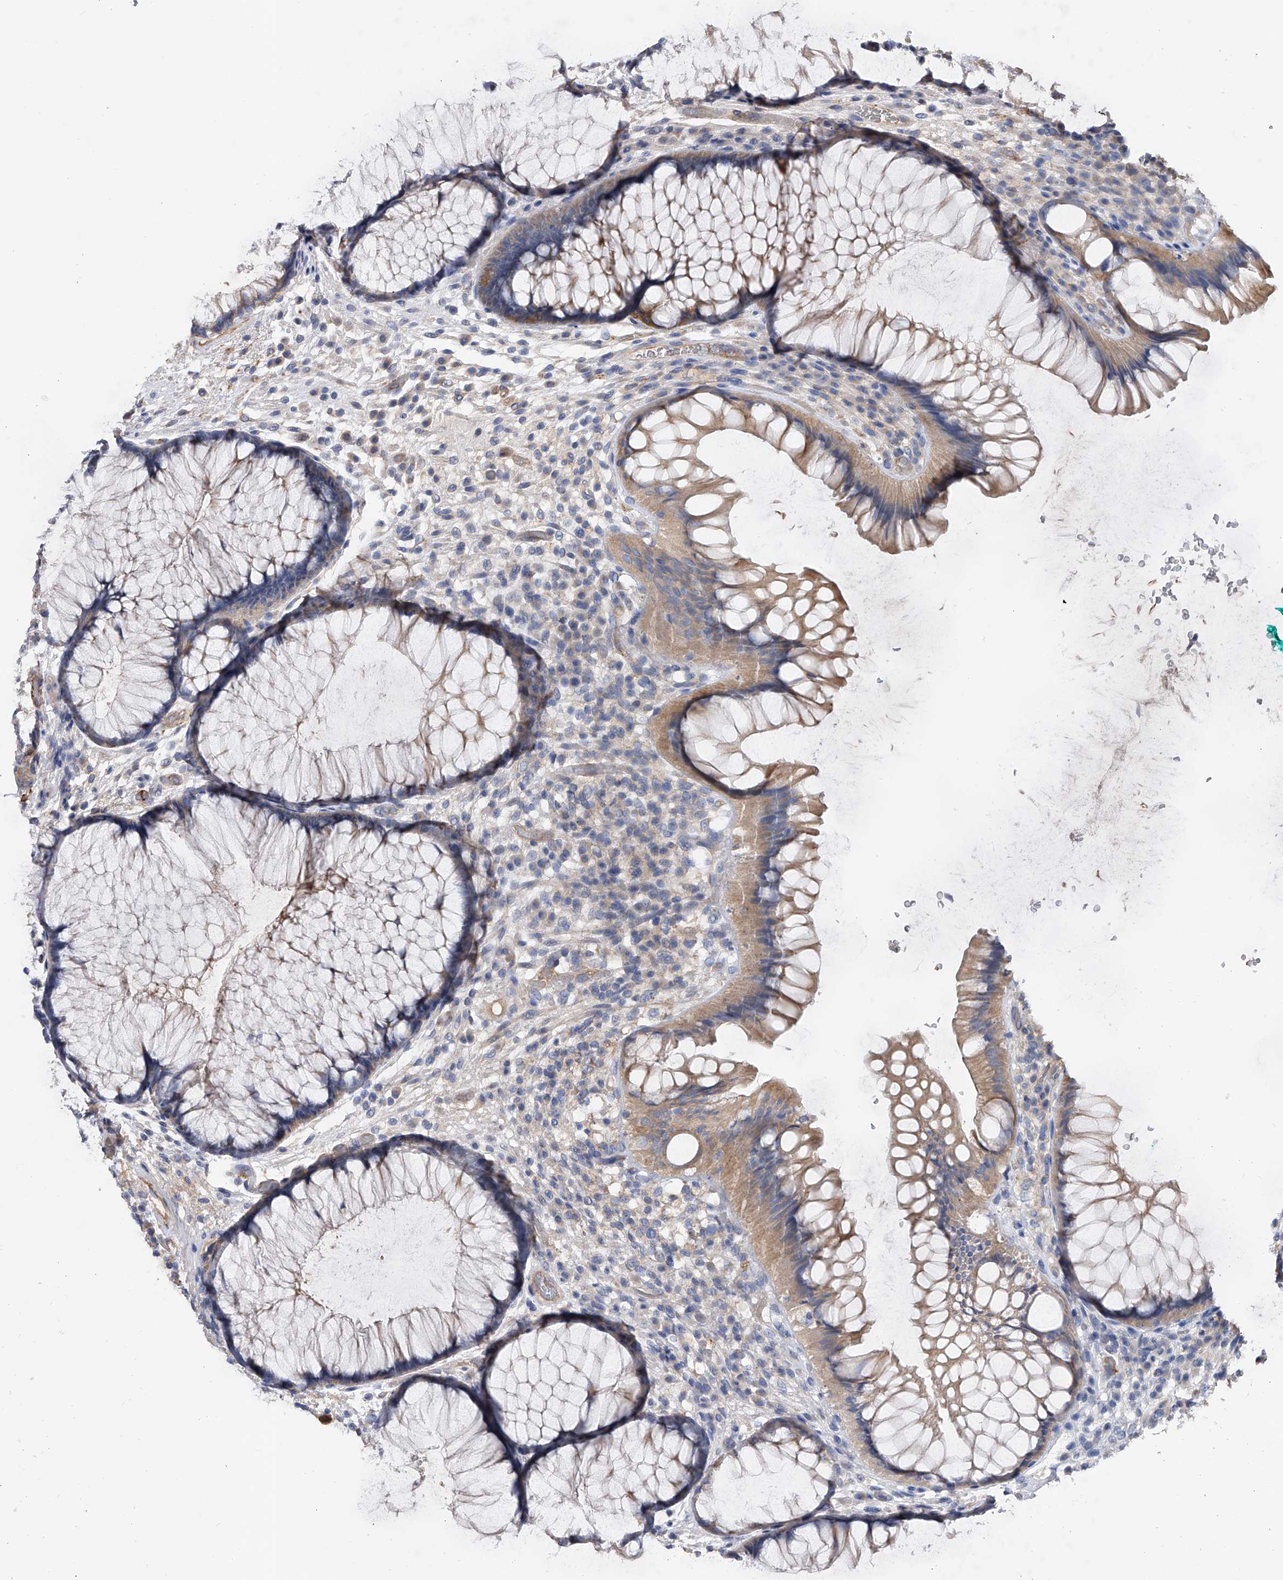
{"staining": {"intensity": "weak", "quantity": ">75%", "location": "cytoplasmic/membranous"}, "tissue": "rectum", "cell_type": "Glandular cells", "image_type": "normal", "snomed": [{"axis": "morphology", "description": "Normal tissue, NOS"}, {"axis": "topography", "description": "Rectum"}], "caption": "Immunohistochemical staining of benign human rectum exhibits low levels of weak cytoplasmic/membranous expression in approximately >75% of glandular cells. (brown staining indicates protein expression, while blue staining denotes nuclei).", "gene": "RWDD2A", "patient": {"sex": "male", "age": 51}}